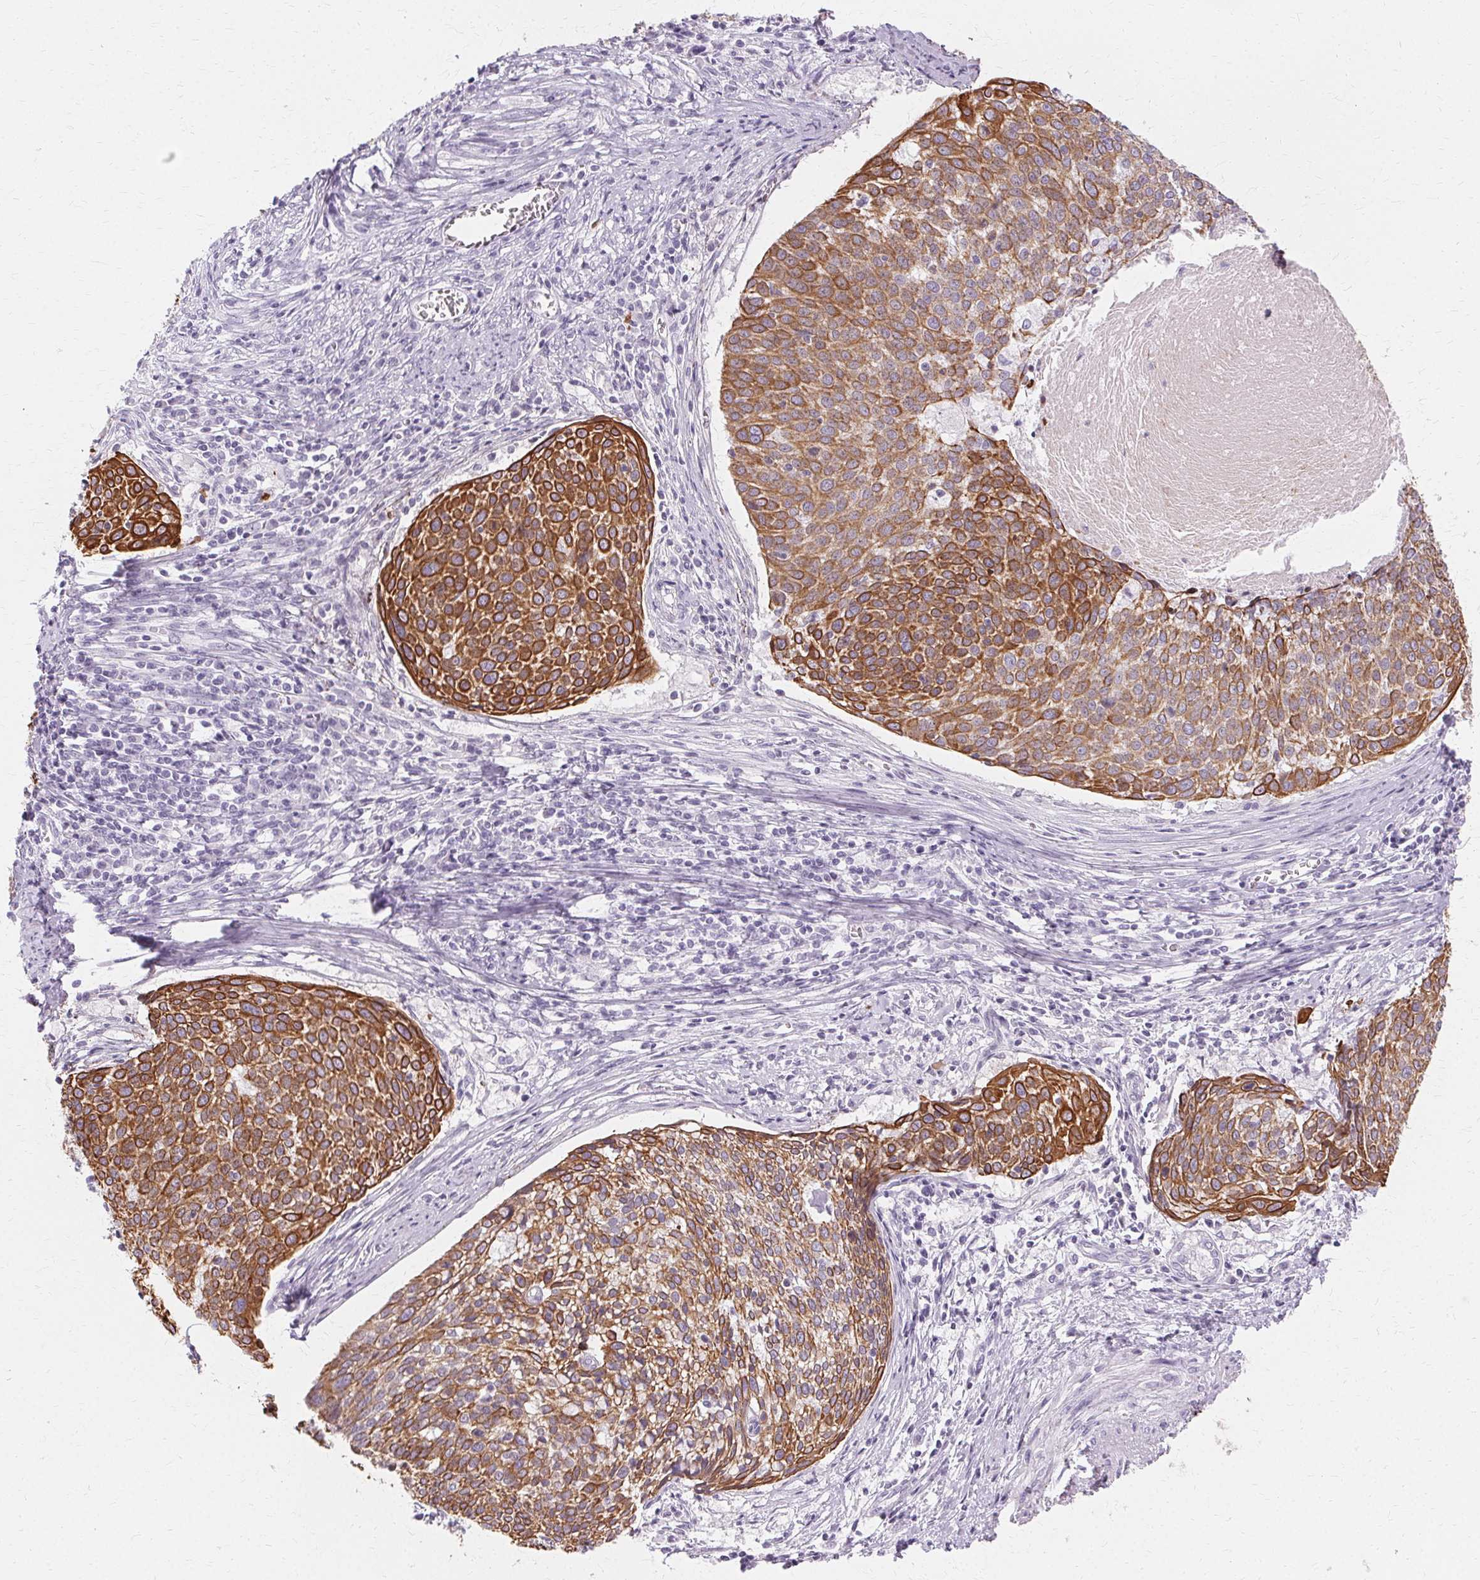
{"staining": {"intensity": "moderate", "quantity": ">75%", "location": "cytoplasmic/membranous"}, "tissue": "cervical cancer", "cell_type": "Tumor cells", "image_type": "cancer", "snomed": [{"axis": "morphology", "description": "Squamous cell carcinoma, NOS"}, {"axis": "topography", "description": "Cervix"}], "caption": "A medium amount of moderate cytoplasmic/membranous expression is present in approximately >75% of tumor cells in squamous cell carcinoma (cervical) tissue.", "gene": "KRT6C", "patient": {"sex": "female", "age": 39}}